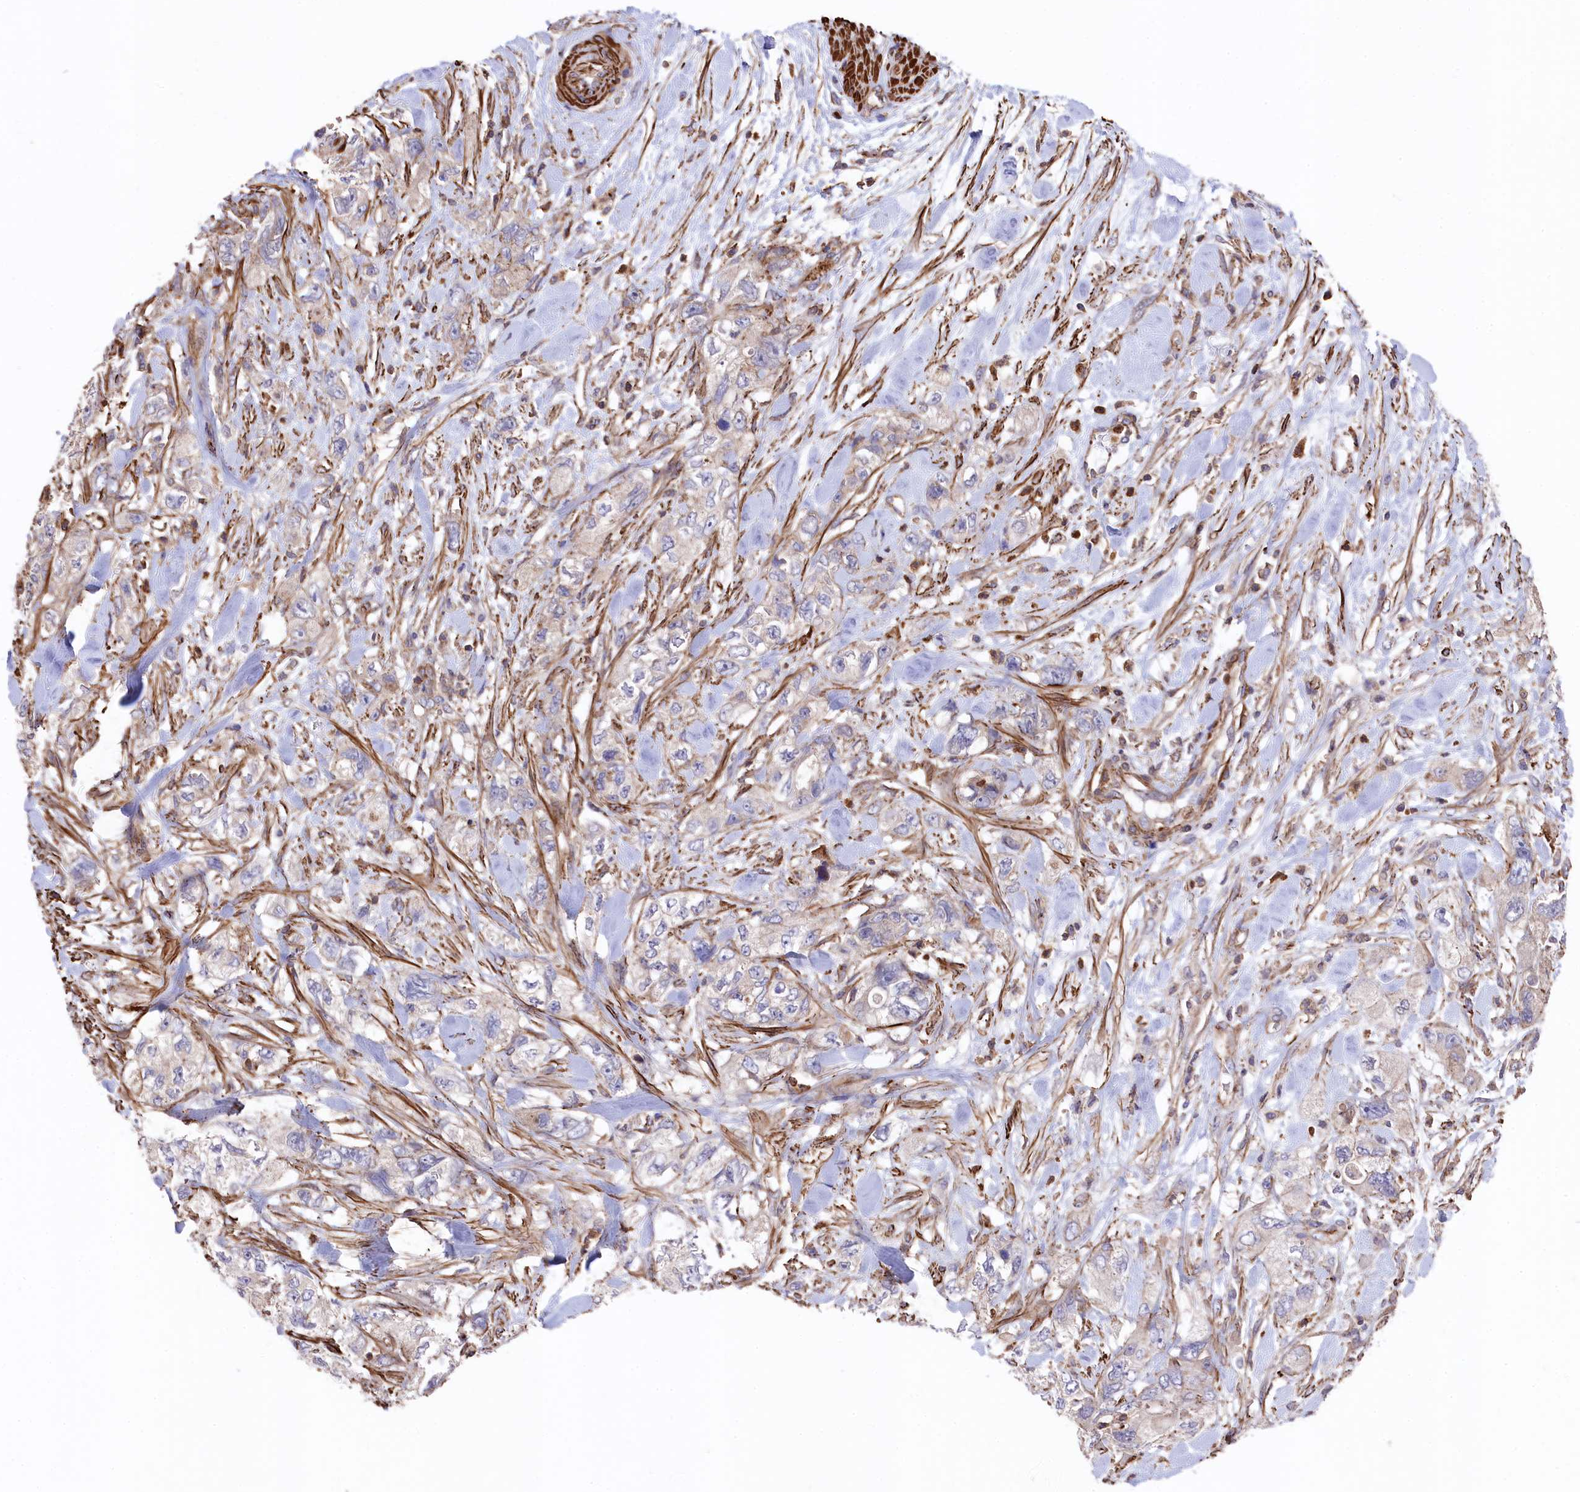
{"staining": {"intensity": "negative", "quantity": "none", "location": "none"}, "tissue": "pancreatic cancer", "cell_type": "Tumor cells", "image_type": "cancer", "snomed": [{"axis": "morphology", "description": "Adenocarcinoma, NOS"}, {"axis": "topography", "description": "Pancreas"}], "caption": "Tumor cells are negative for protein expression in human pancreatic adenocarcinoma.", "gene": "RAPSN", "patient": {"sex": "female", "age": 73}}